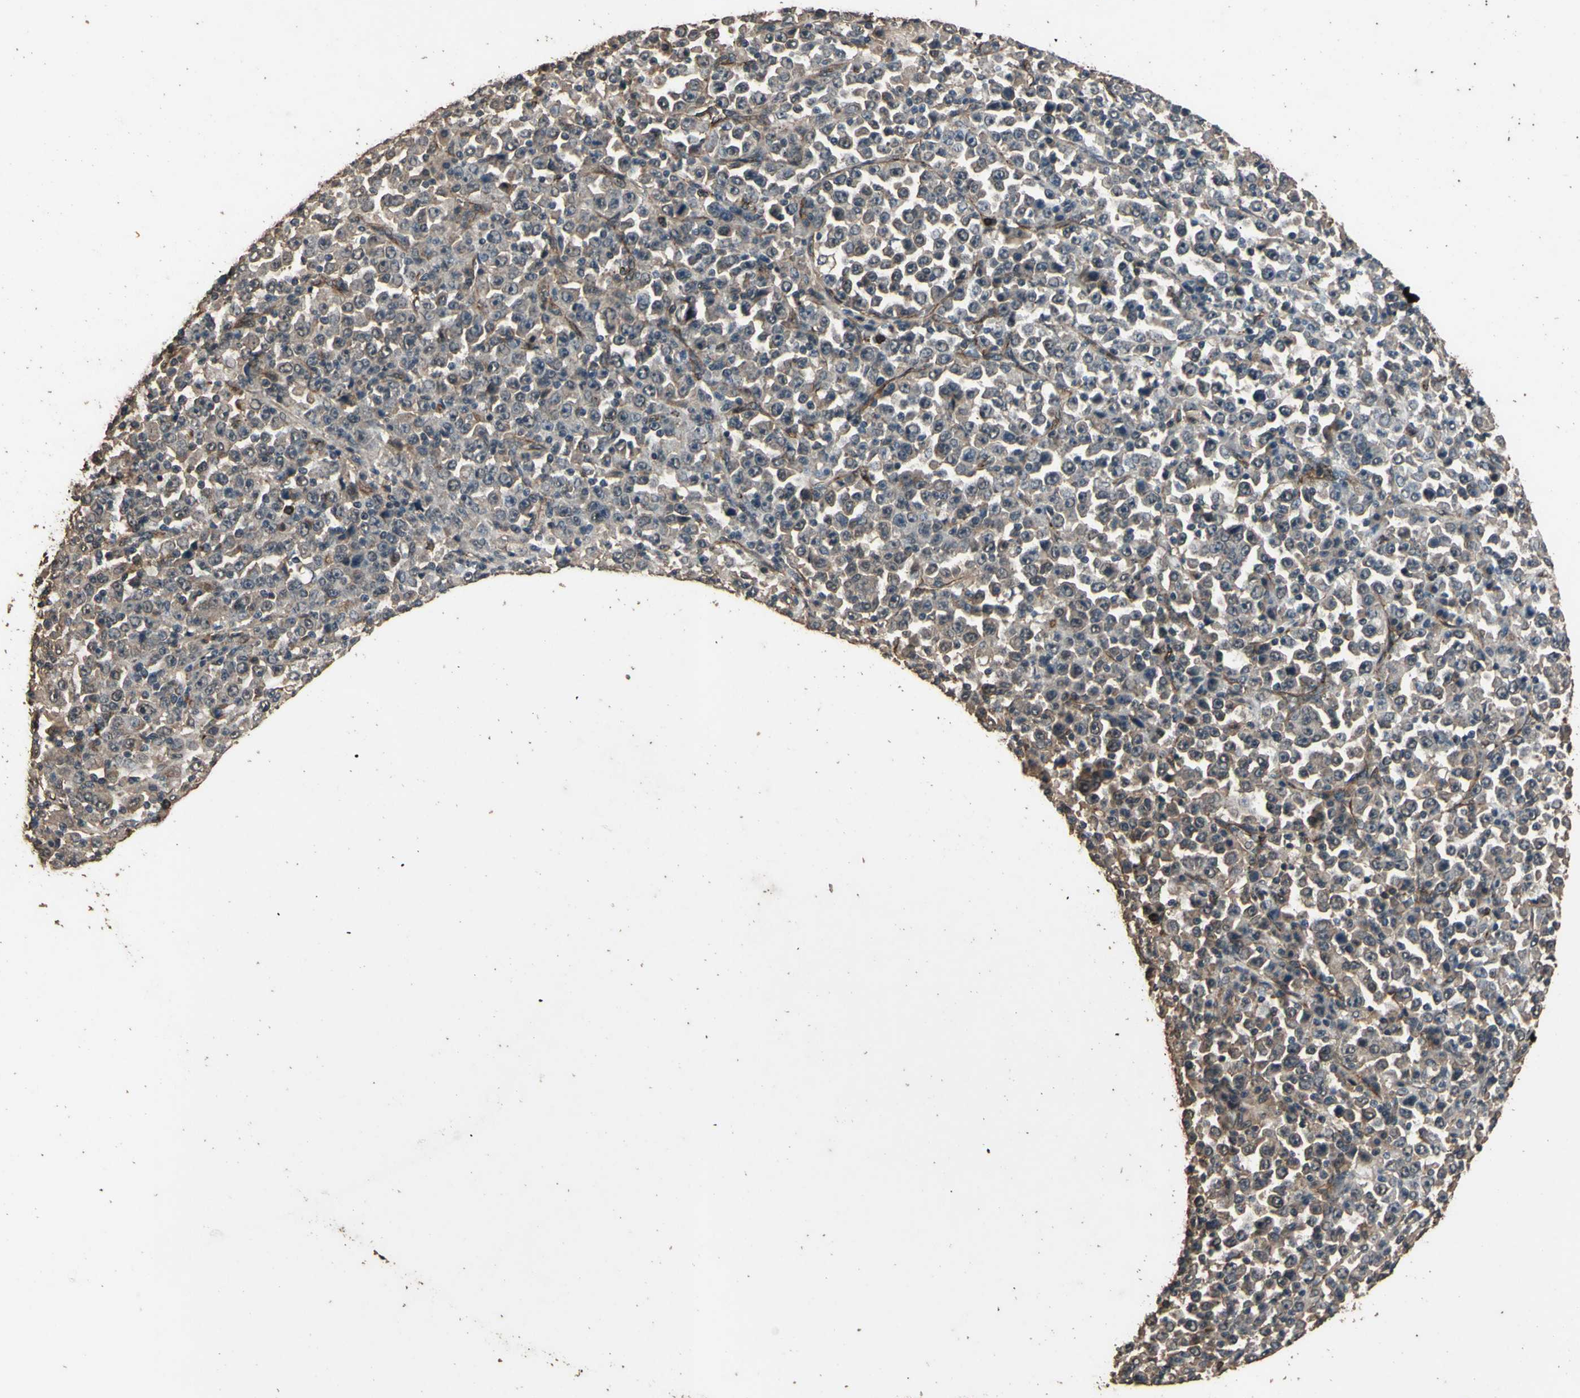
{"staining": {"intensity": "weak", "quantity": ">75%", "location": "cytoplasmic/membranous"}, "tissue": "stomach cancer", "cell_type": "Tumor cells", "image_type": "cancer", "snomed": [{"axis": "morphology", "description": "Normal tissue, NOS"}, {"axis": "morphology", "description": "Adenocarcinoma, NOS"}, {"axis": "topography", "description": "Stomach, upper"}, {"axis": "topography", "description": "Stomach"}], "caption": "The immunohistochemical stain highlights weak cytoplasmic/membranous staining in tumor cells of stomach cancer (adenocarcinoma) tissue. The staining is performed using DAB brown chromogen to label protein expression. The nuclei are counter-stained blue using hematoxylin.", "gene": "TSPO", "patient": {"sex": "male", "age": 59}}